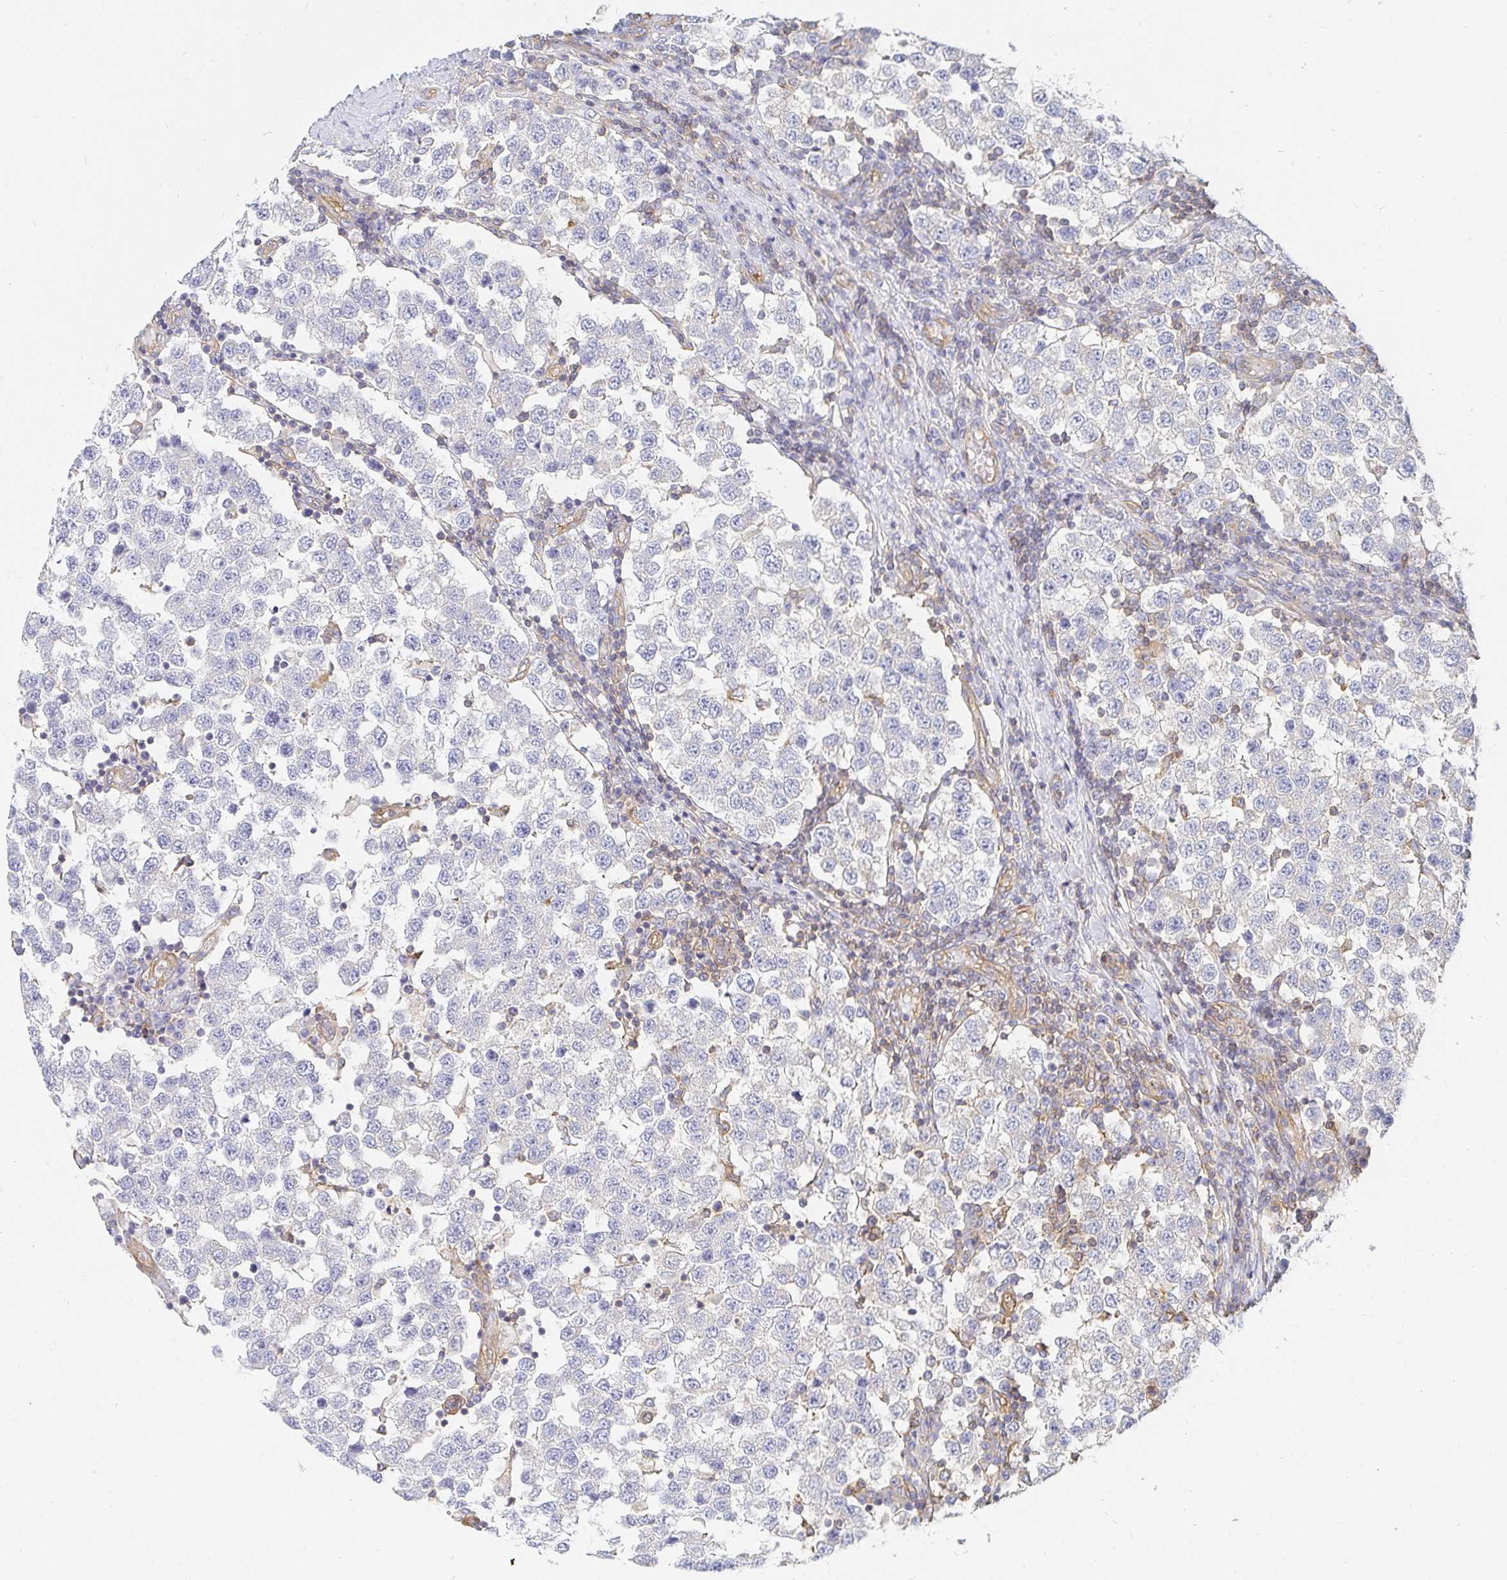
{"staining": {"intensity": "negative", "quantity": "none", "location": "none"}, "tissue": "testis cancer", "cell_type": "Tumor cells", "image_type": "cancer", "snomed": [{"axis": "morphology", "description": "Seminoma, NOS"}, {"axis": "topography", "description": "Testis"}], "caption": "Immunohistochemical staining of human testis seminoma exhibits no significant expression in tumor cells. (Brightfield microscopy of DAB IHC at high magnification).", "gene": "TSPAN19", "patient": {"sex": "male", "age": 34}}